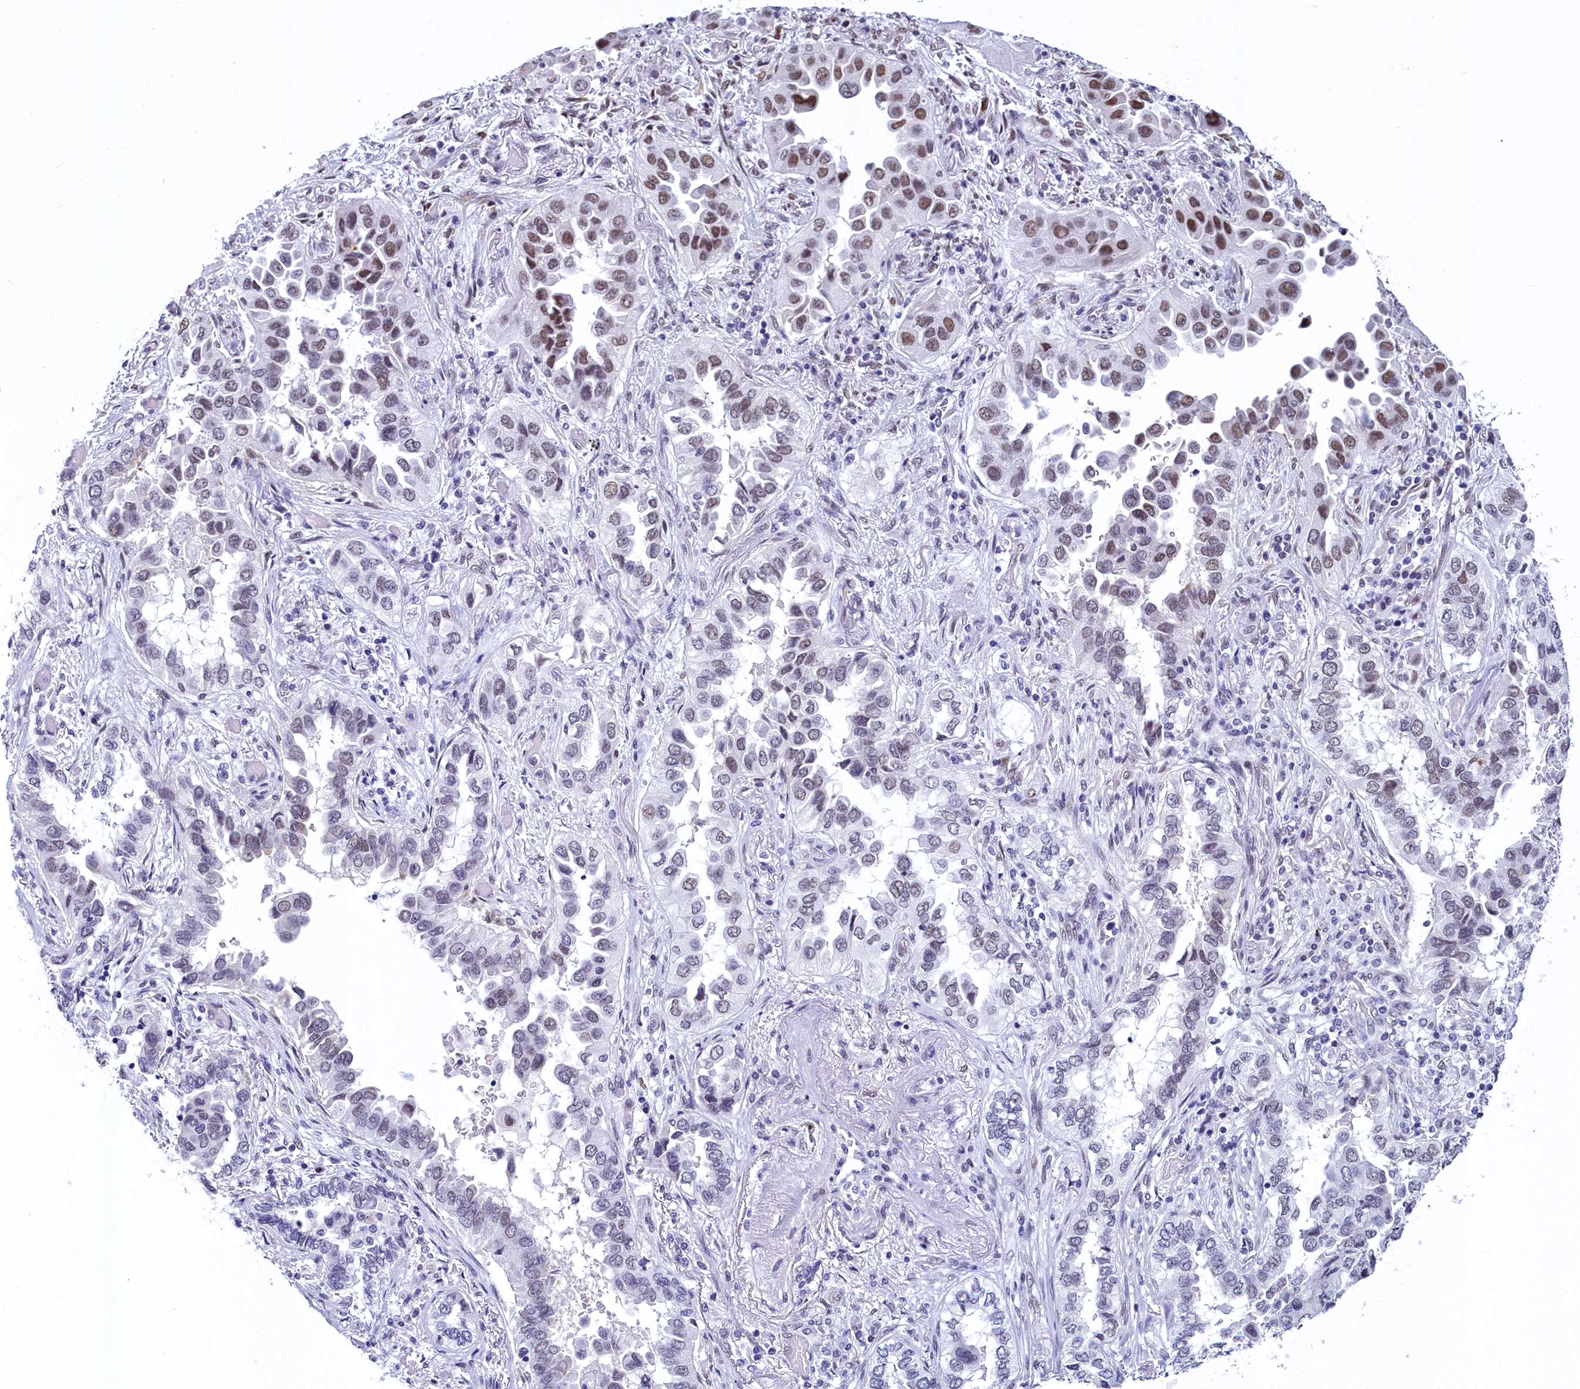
{"staining": {"intensity": "moderate", "quantity": "25%-75%", "location": "nuclear"}, "tissue": "lung cancer", "cell_type": "Tumor cells", "image_type": "cancer", "snomed": [{"axis": "morphology", "description": "Adenocarcinoma, NOS"}, {"axis": "topography", "description": "Lung"}], "caption": "Immunohistochemistry (IHC) micrograph of human lung cancer (adenocarcinoma) stained for a protein (brown), which displays medium levels of moderate nuclear positivity in about 25%-75% of tumor cells.", "gene": "SUGP2", "patient": {"sex": "female", "age": 76}}